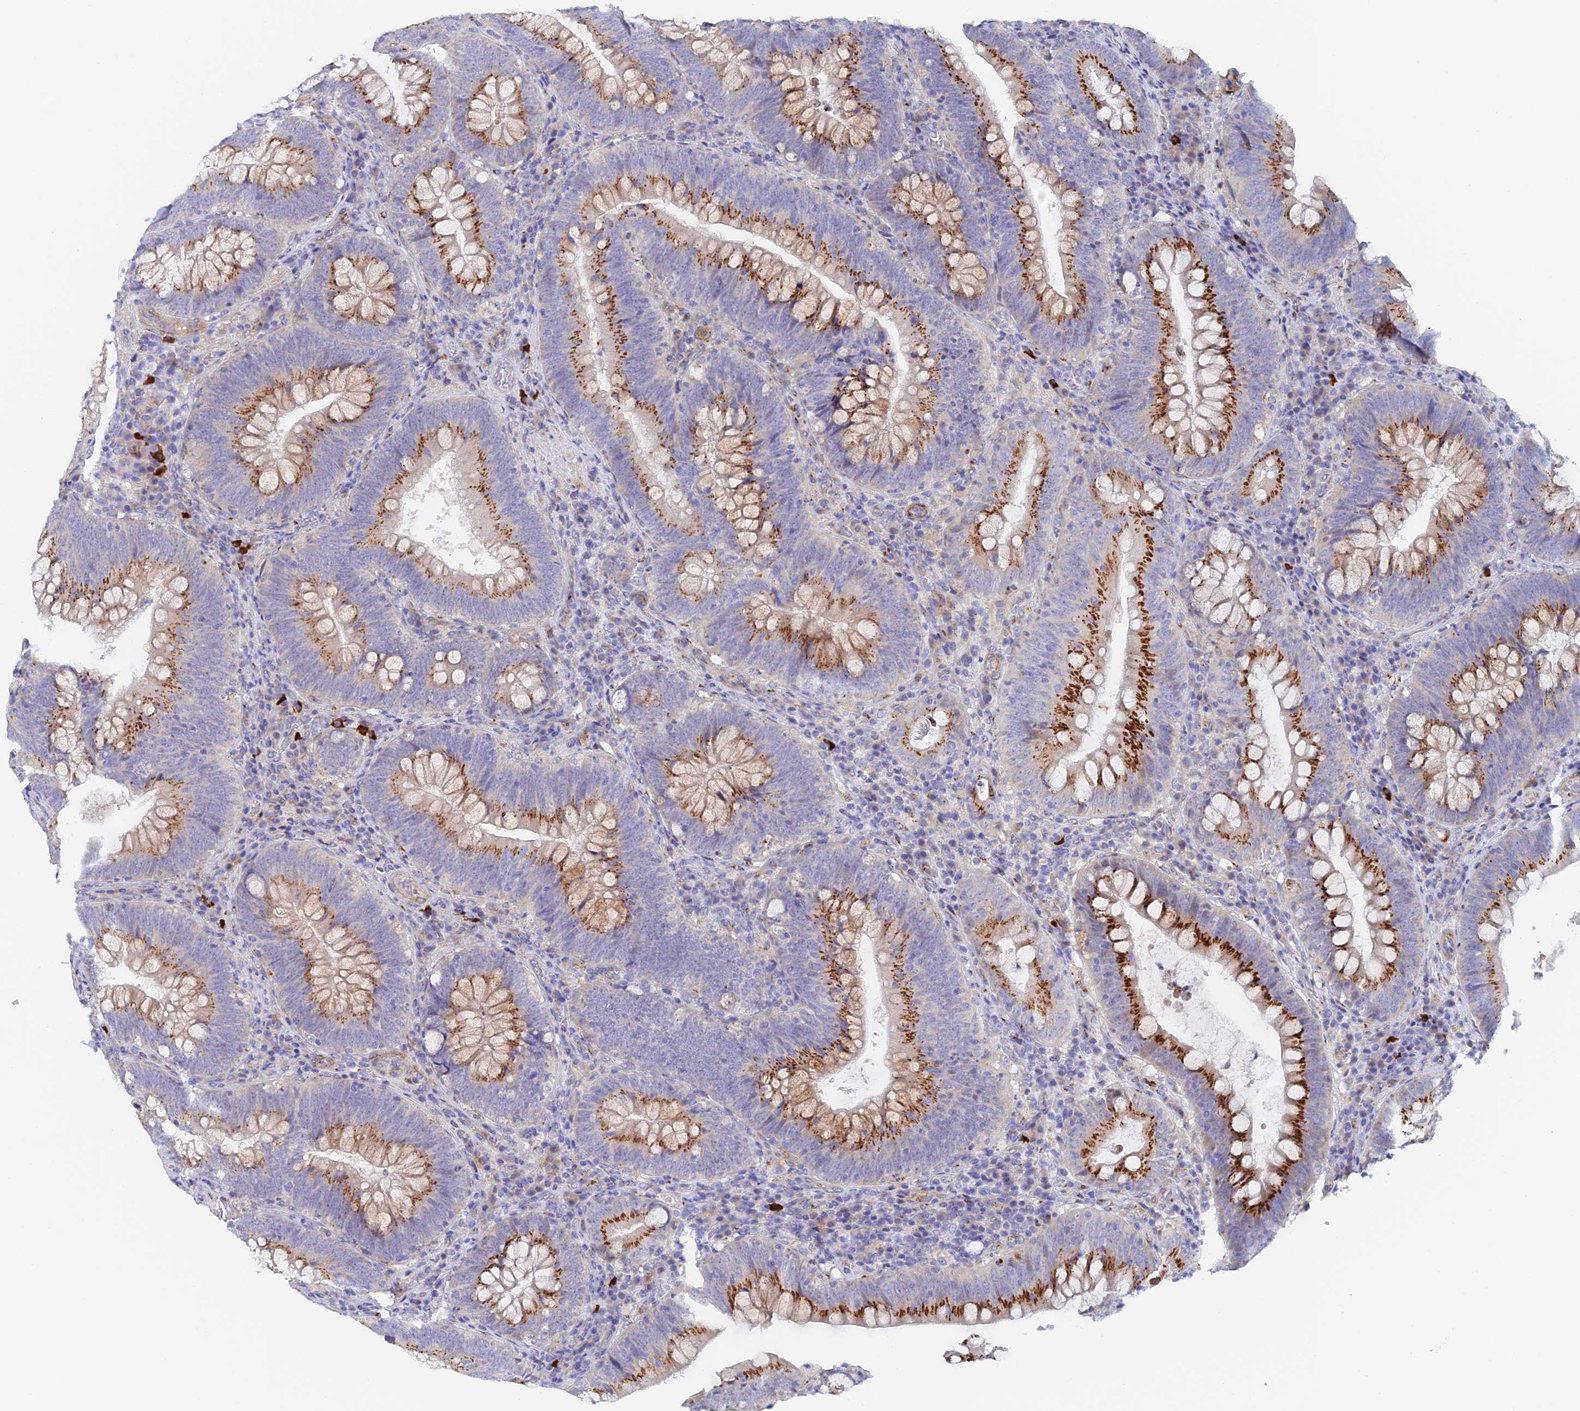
{"staining": {"intensity": "strong", "quantity": "25%-75%", "location": "cytoplasmic/membranous"}, "tissue": "colorectal cancer", "cell_type": "Tumor cells", "image_type": "cancer", "snomed": [{"axis": "morphology", "description": "Normal tissue, NOS"}, {"axis": "topography", "description": "Colon"}], "caption": "Immunohistochemistry (IHC) photomicrograph of neoplastic tissue: human colorectal cancer stained using immunohistochemistry exhibits high levels of strong protein expression localized specifically in the cytoplasmic/membranous of tumor cells, appearing as a cytoplasmic/membranous brown color.", "gene": "SLC24A3", "patient": {"sex": "female", "age": 82}}